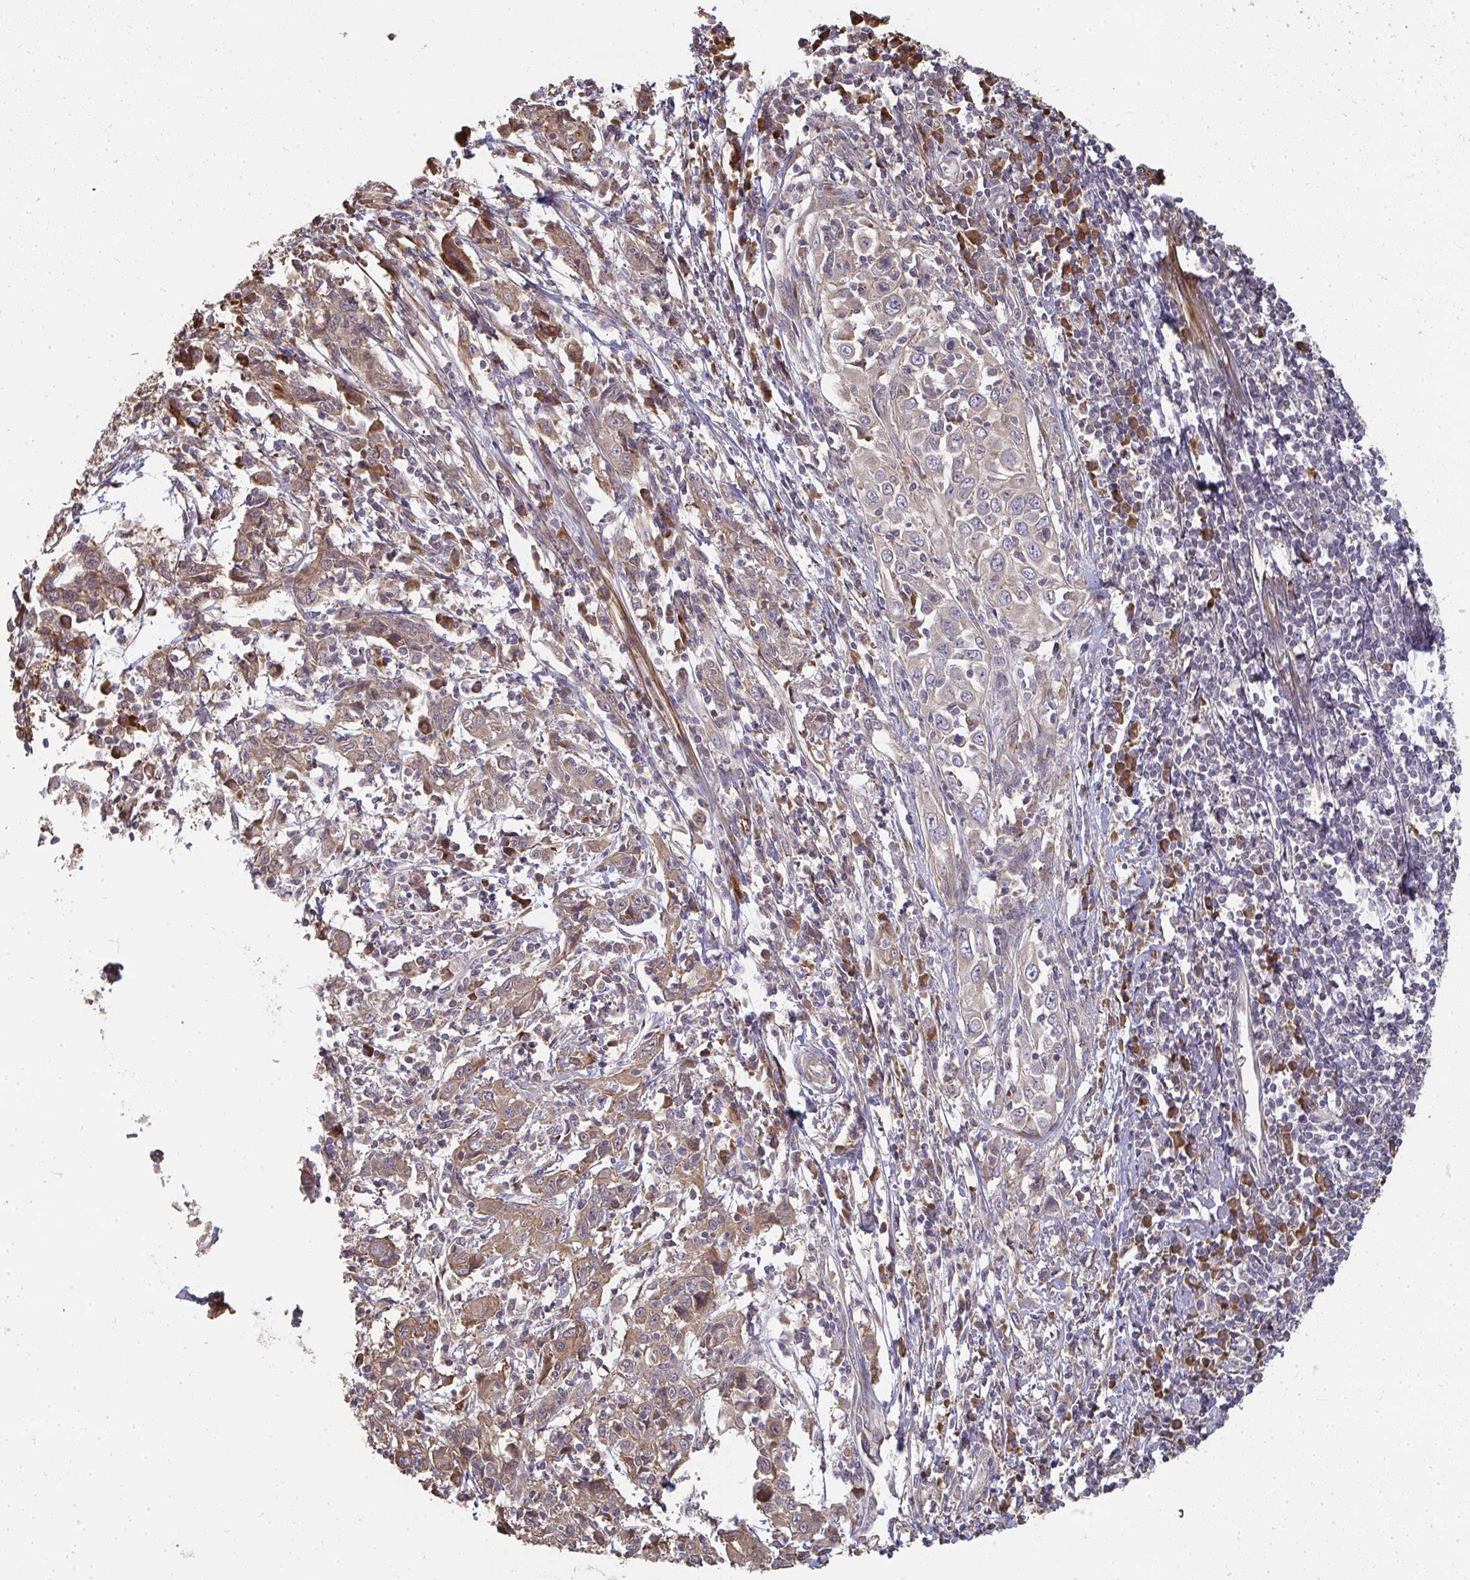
{"staining": {"intensity": "moderate", "quantity": "25%-75%", "location": "cytoplasmic/membranous"}, "tissue": "cervical cancer", "cell_type": "Tumor cells", "image_type": "cancer", "snomed": [{"axis": "morphology", "description": "Squamous cell carcinoma, NOS"}, {"axis": "topography", "description": "Cervix"}], "caption": "Tumor cells display medium levels of moderate cytoplasmic/membranous expression in about 25%-75% of cells in human cervical cancer.", "gene": "ZFYVE28", "patient": {"sex": "female", "age": 46}}